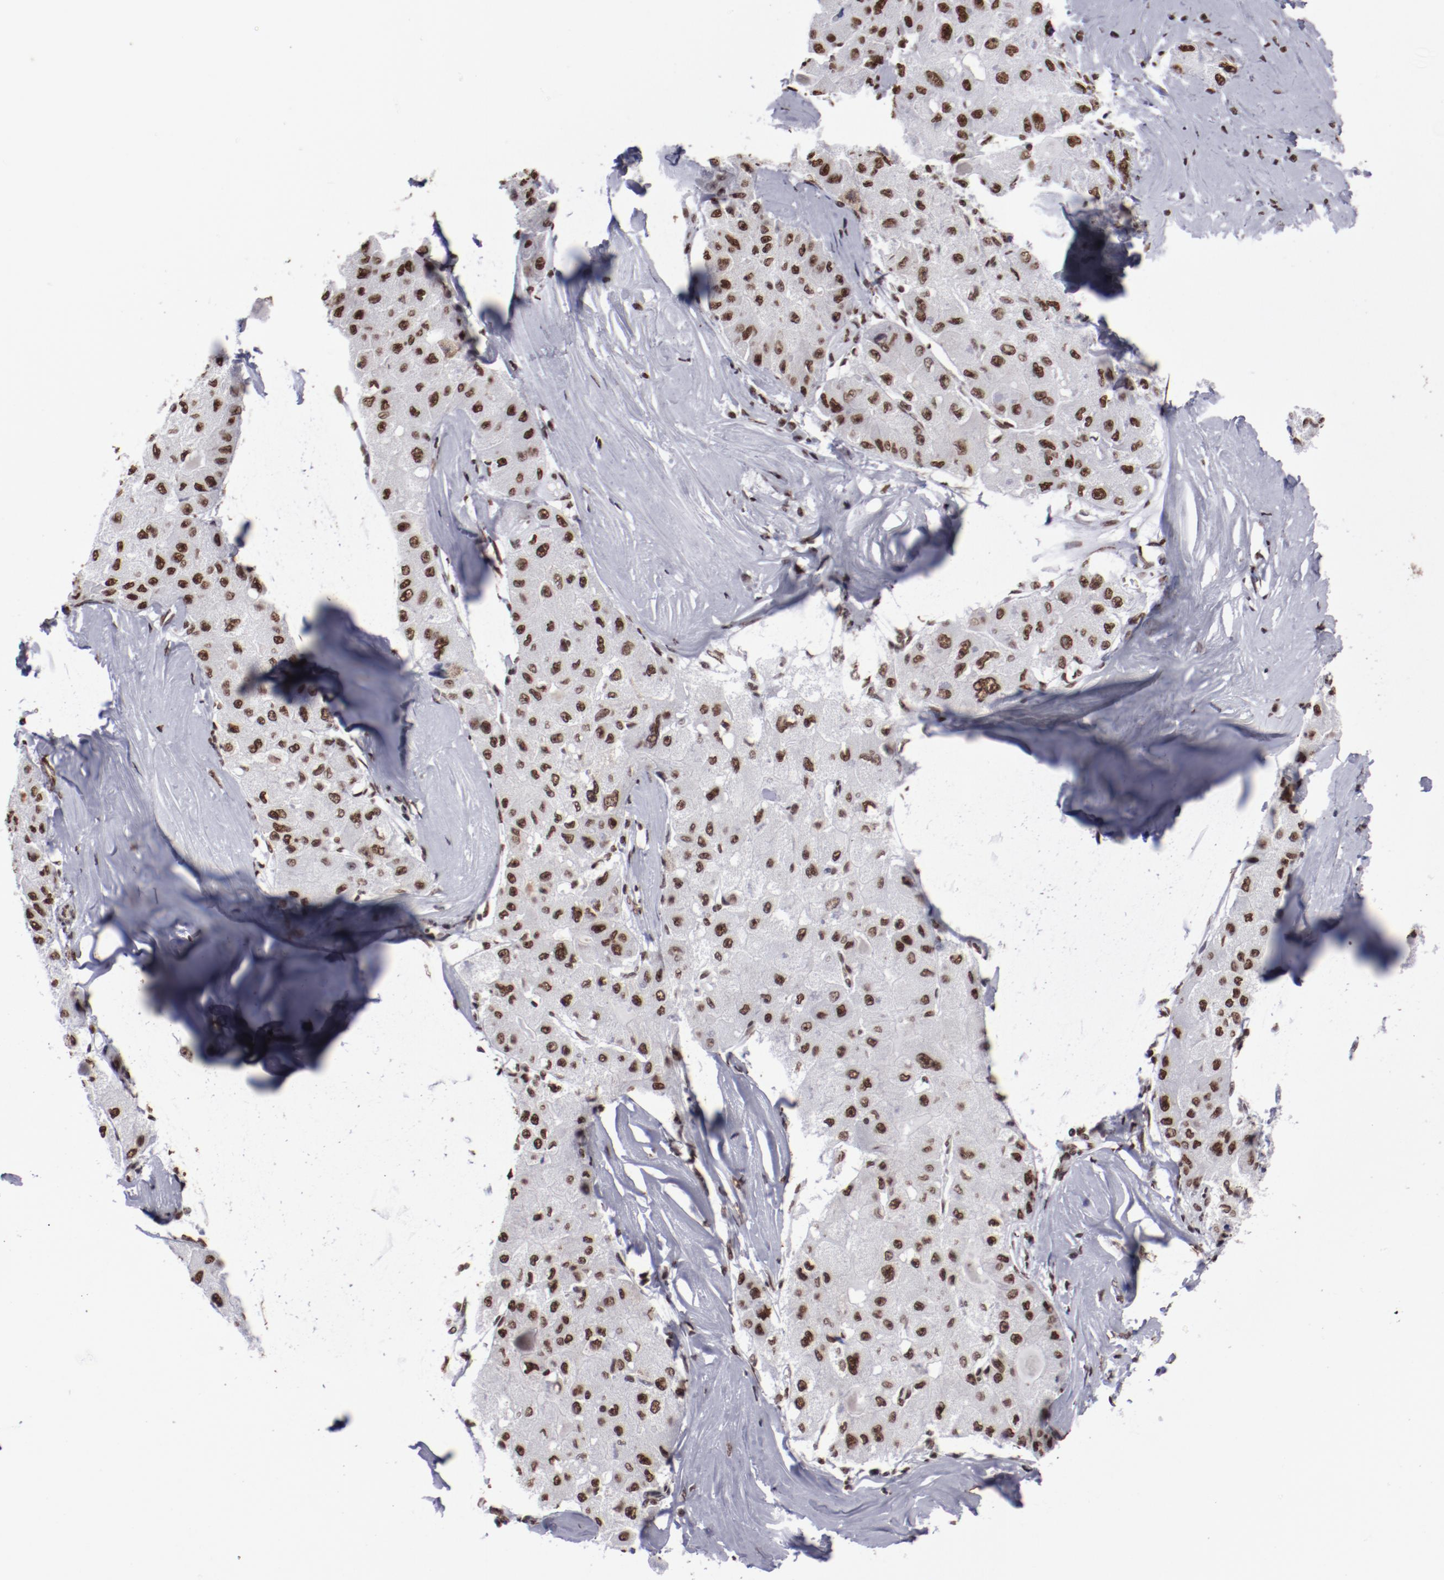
{"staining": {"intensity": "strong", "quantity": ">75%", "location": "nuclear"}, "tissue": "liver cancer", "cell_type": "Tumor cells", "image_type": "cancer", "snomed": [{"axis": "morphology", "description": "Carcinoma, Hepatocellular, NOS"}, {"axis": "topography", "description": "Liver"}], "caption": "Liver cancer (hepatocellular carcinoma) stained for a protein displays strong nuclear positivity in tumor cells. Immunohistochemistry stains the protein in brown and the nuclei are stained blue.", "gene": "HNRNPA2B1", "patient": {"sex": "male", "age": 80}}